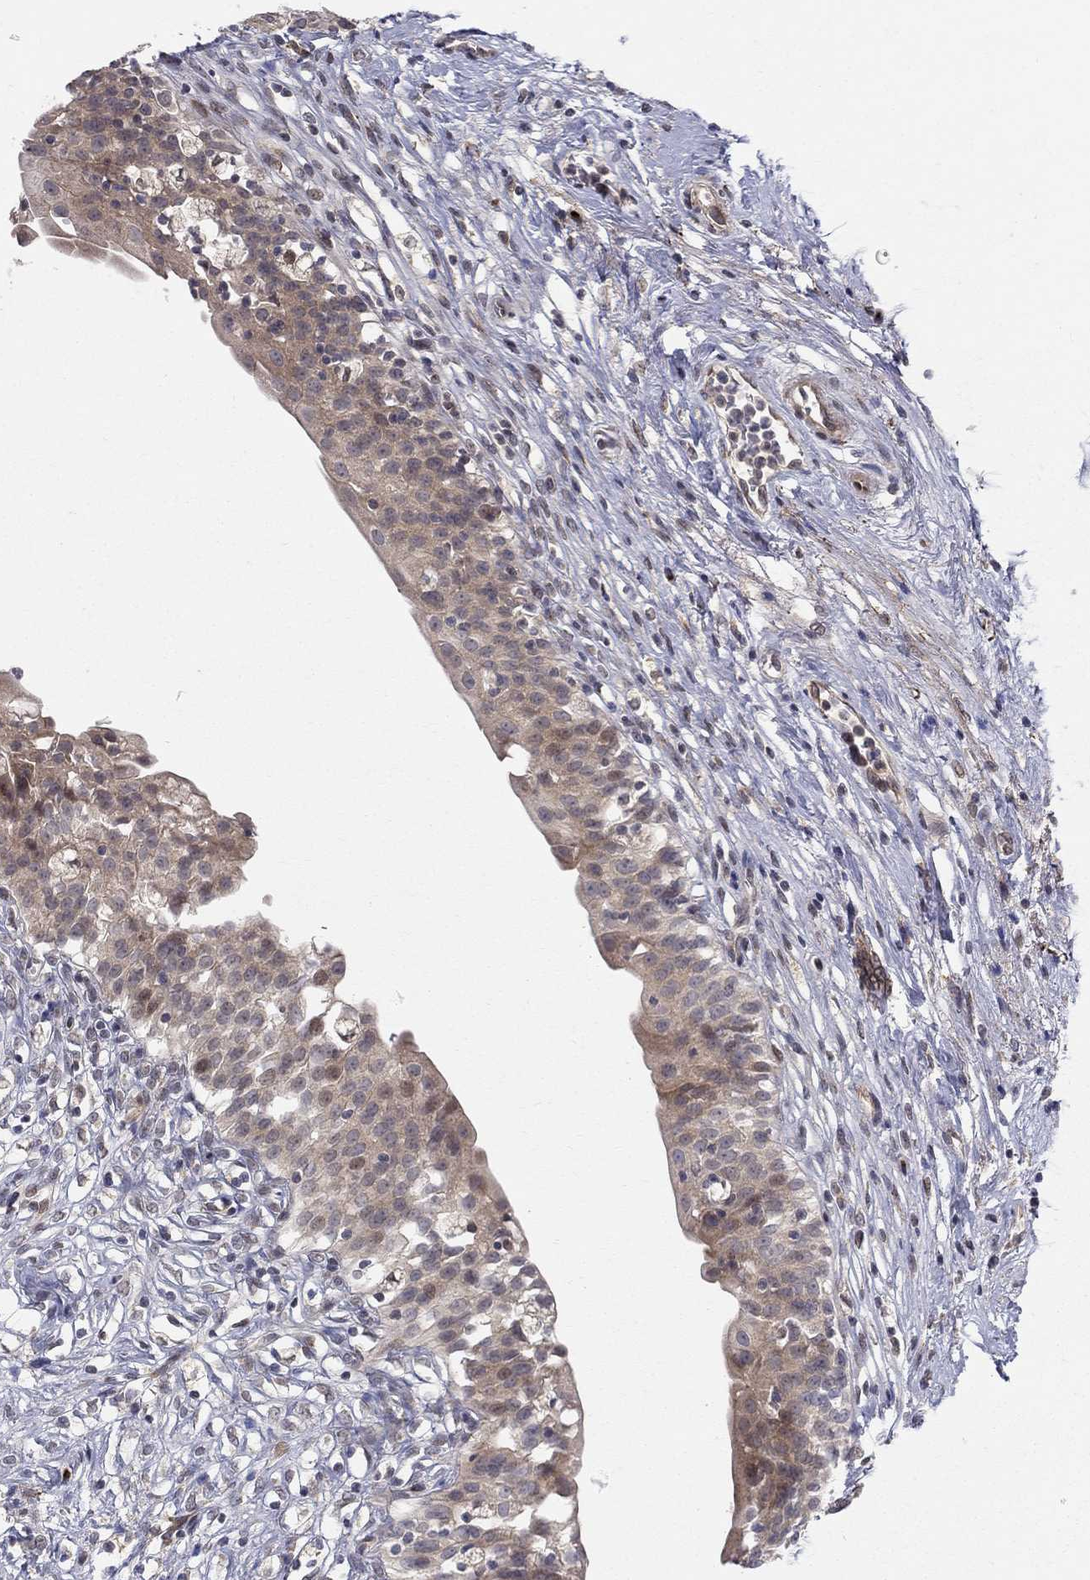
{"staining": {"intensity": "weak", "quantity": "25%-75%", "location": "cytoplasmic/membranous"}, "tissue": "urinary bladder", "cell_type": "Urothelial cells", "image_type": "normal", "snomed": [{"axis": "morphology", "description": "Normal tissue, NOS"}, {"axis": "topography", "description": "Urinary bladder"}], "caption": "The image reveals a brown stain indicating the presence of a protein in the cytoplasmic/membranous of urothelial cells in urinary bladder.", "gene": "WDR19", "patient": {"sex": "male", "age": 76}}